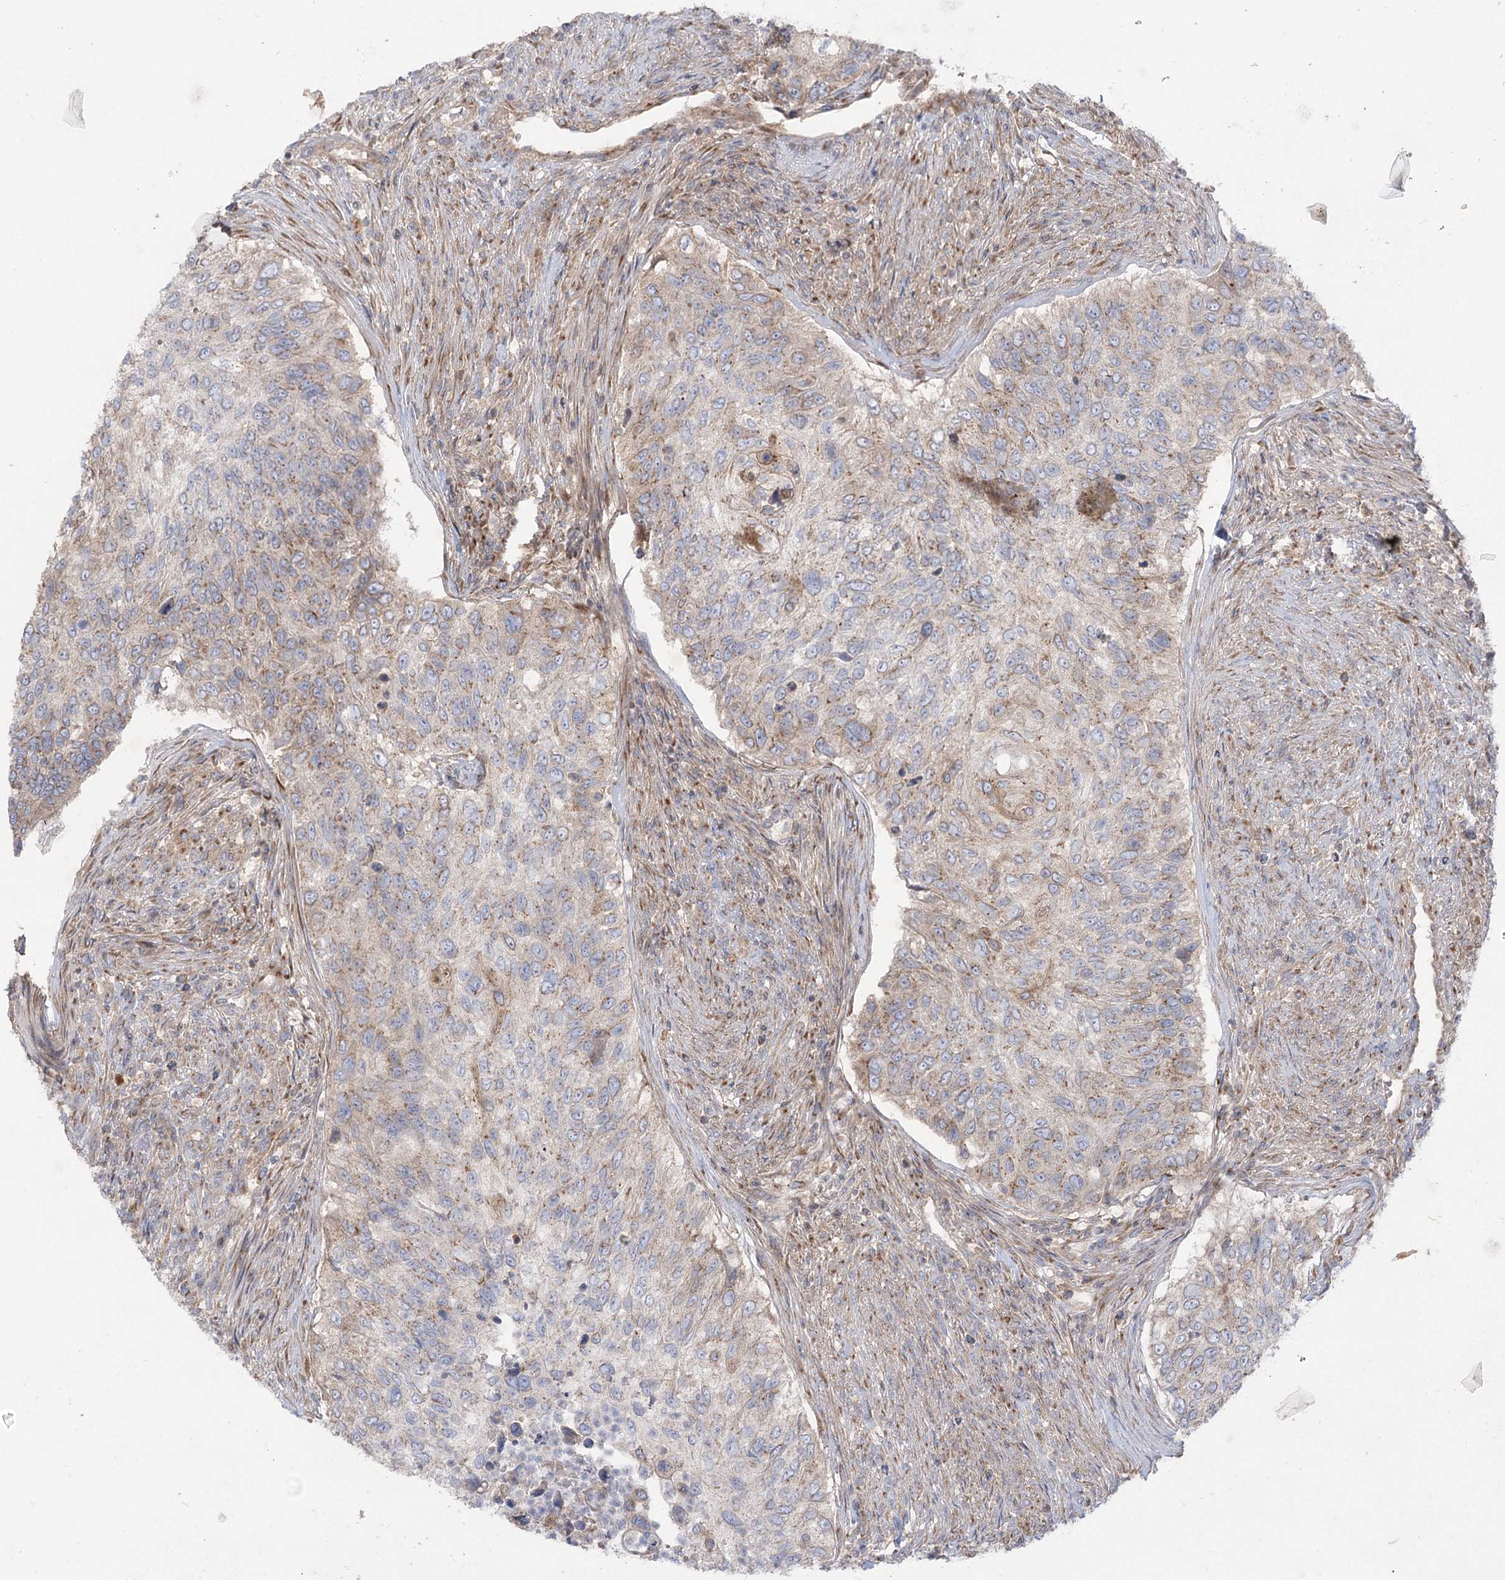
{"staining": {"intensity": "weak", "quantity": ">75%", "location": "cytoplasmic/membranous"}, "tissue": "urothelial cancer", "cell_type": "Tumor cells", "image_type": "cancer", "snomed": [{"axis": "morphology", "description": "Urothelial carcinoma, High grade"}, {"axis": "topography", "description": "Urinary bladder"}], "caption": "IHC photomicrograph of urothelial cancer stained for a protein (brown), which shows low levels of weak cytoplasmic/membranous expression in about >75% of tumor cells.", "gene": "GBF1", "patient": {"sex": "female", "age": 60}}